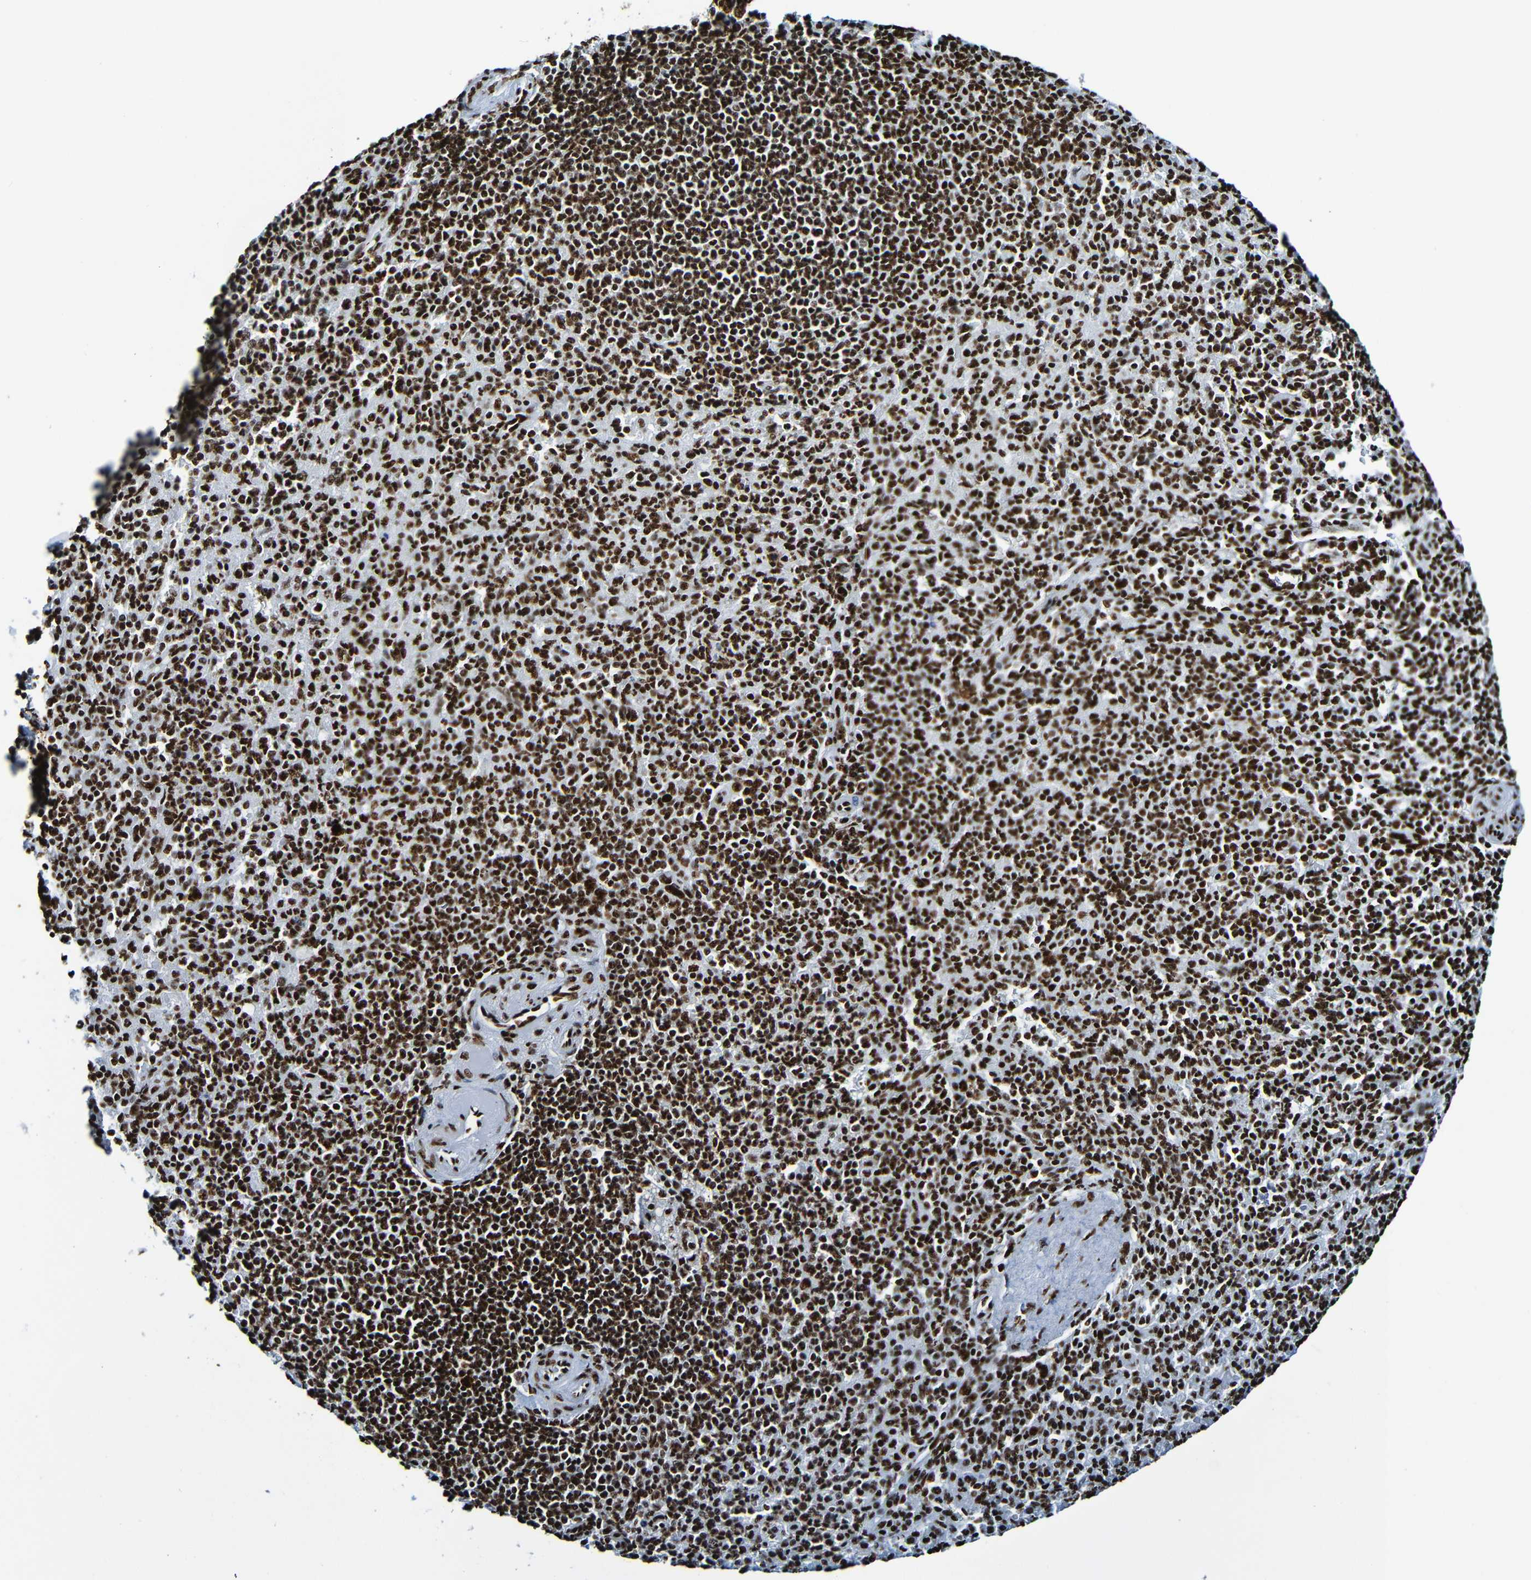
{"staining": {"intensity": "strong", "quantity": ">75%", "location": "nuclear"}, "tissue": "spleen", "cell_type": "Cells in red pulp", "image_type": "normal", "snomed": [{"axis": "morphology", "description": "Normal tissue, NOS"}, {"axis": "topography", "description": "Spleen"}], "caption": "Immunohistochemistry of benign human spleen shows high levels of strong nuclear staining in about >75% of cells in red pulp. (Brightfield microscopy of DAB IHC at high magnification).", "gene": "SRSF3", "patient": {"sex": "female", "age": 74}}